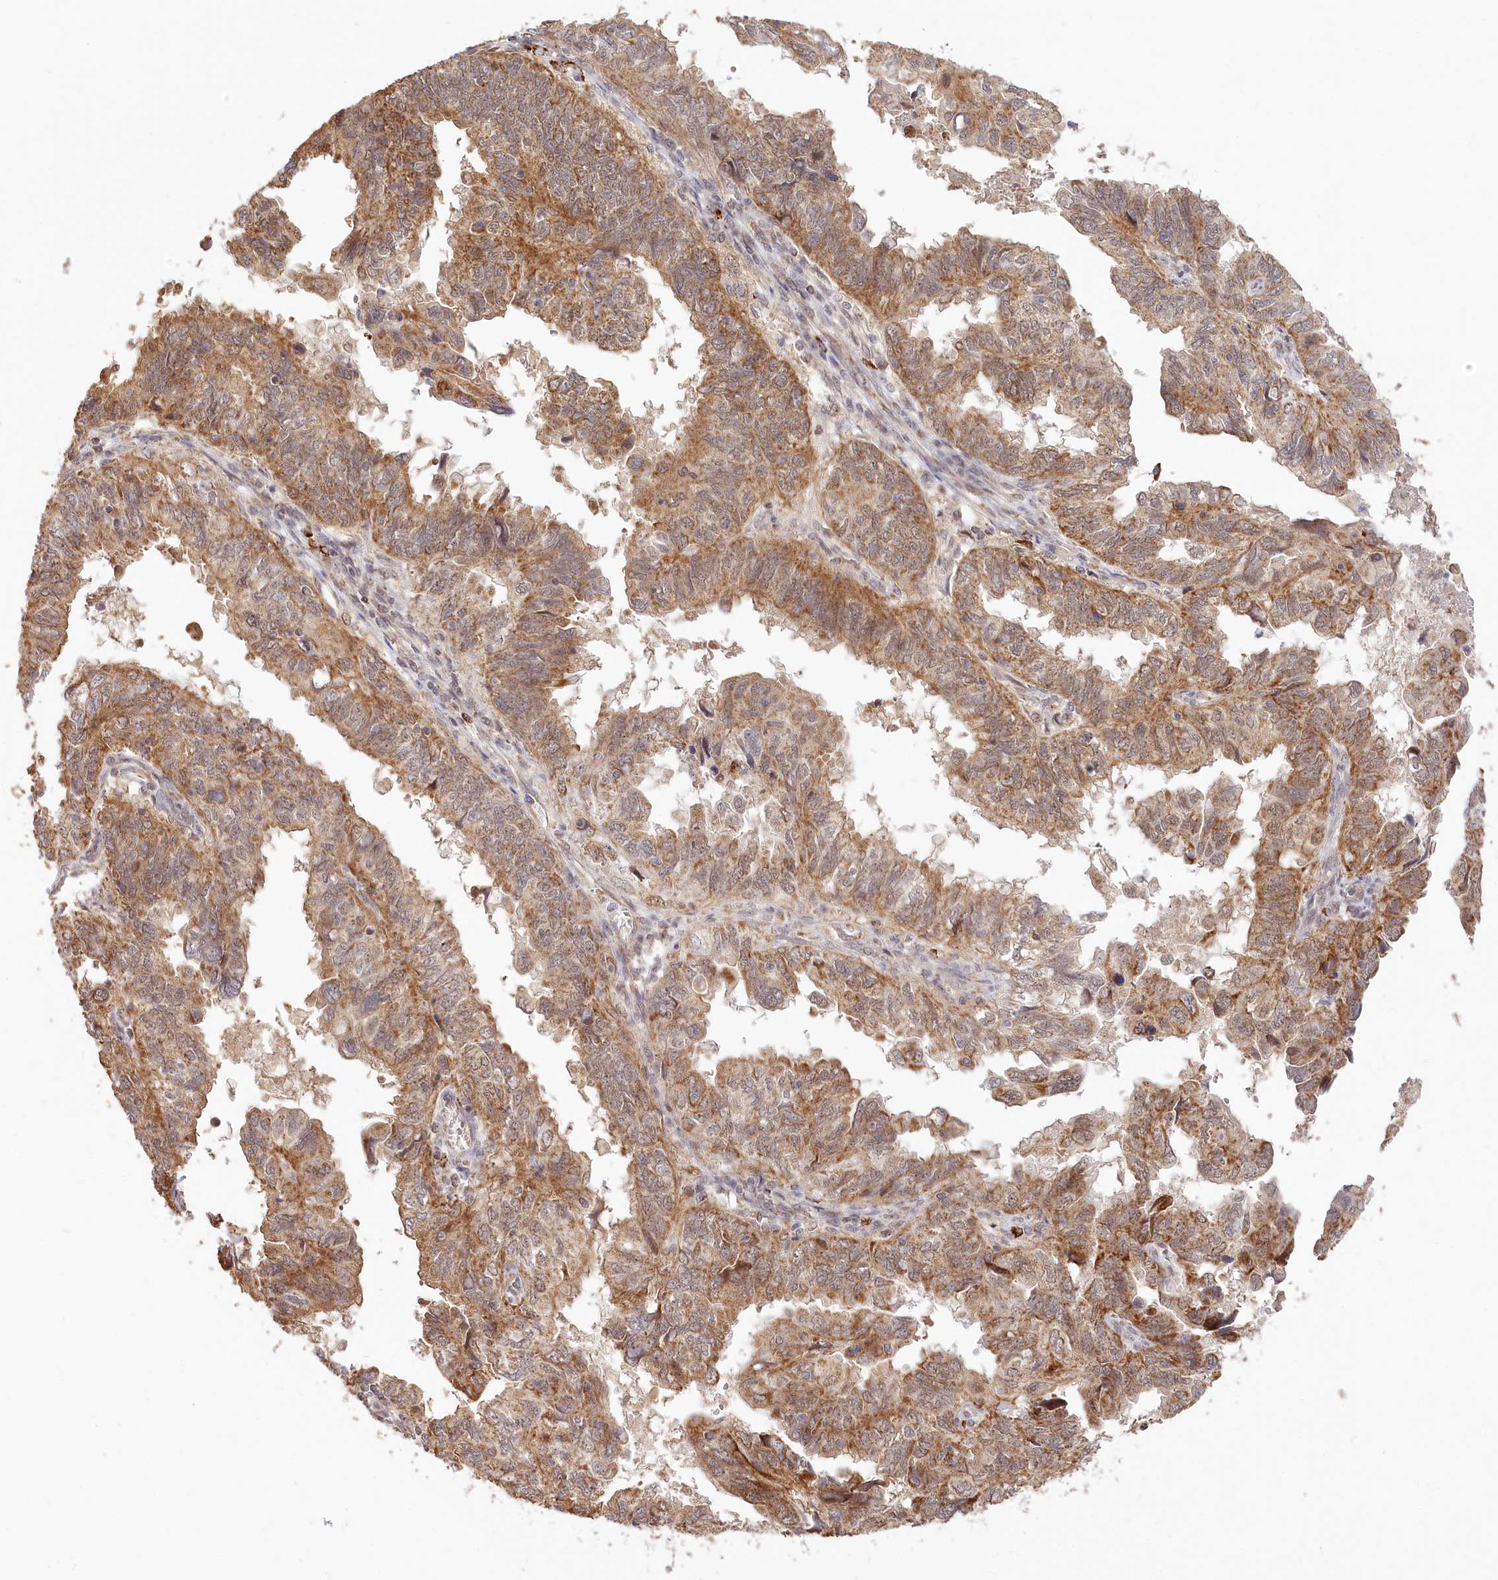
{"staining": {"intensity": "moderate", "quantity": ">75%", "location": "cytoplasmic/membranous"}, "tissue": "endometrial cancer", "cell_type": "Tumor cells", "image_type": "cancer", "snomed": [{"axis": "morphology", "description": "Adenocarcinoma, NOS"}, {"axis": "topography", "description": "Uterus"}], "caption": "Immunohistochemistry (IHC) (DAB (3,3'-diaminobenzidine)) staining of adenocarcinoma (endometrial) displays moderate cytoplasmic/membranous protein positivity in approximately >75% of tumor cells.", "gene": "RTN4IP1", "patient": {"sex": "female", "age": 77}}